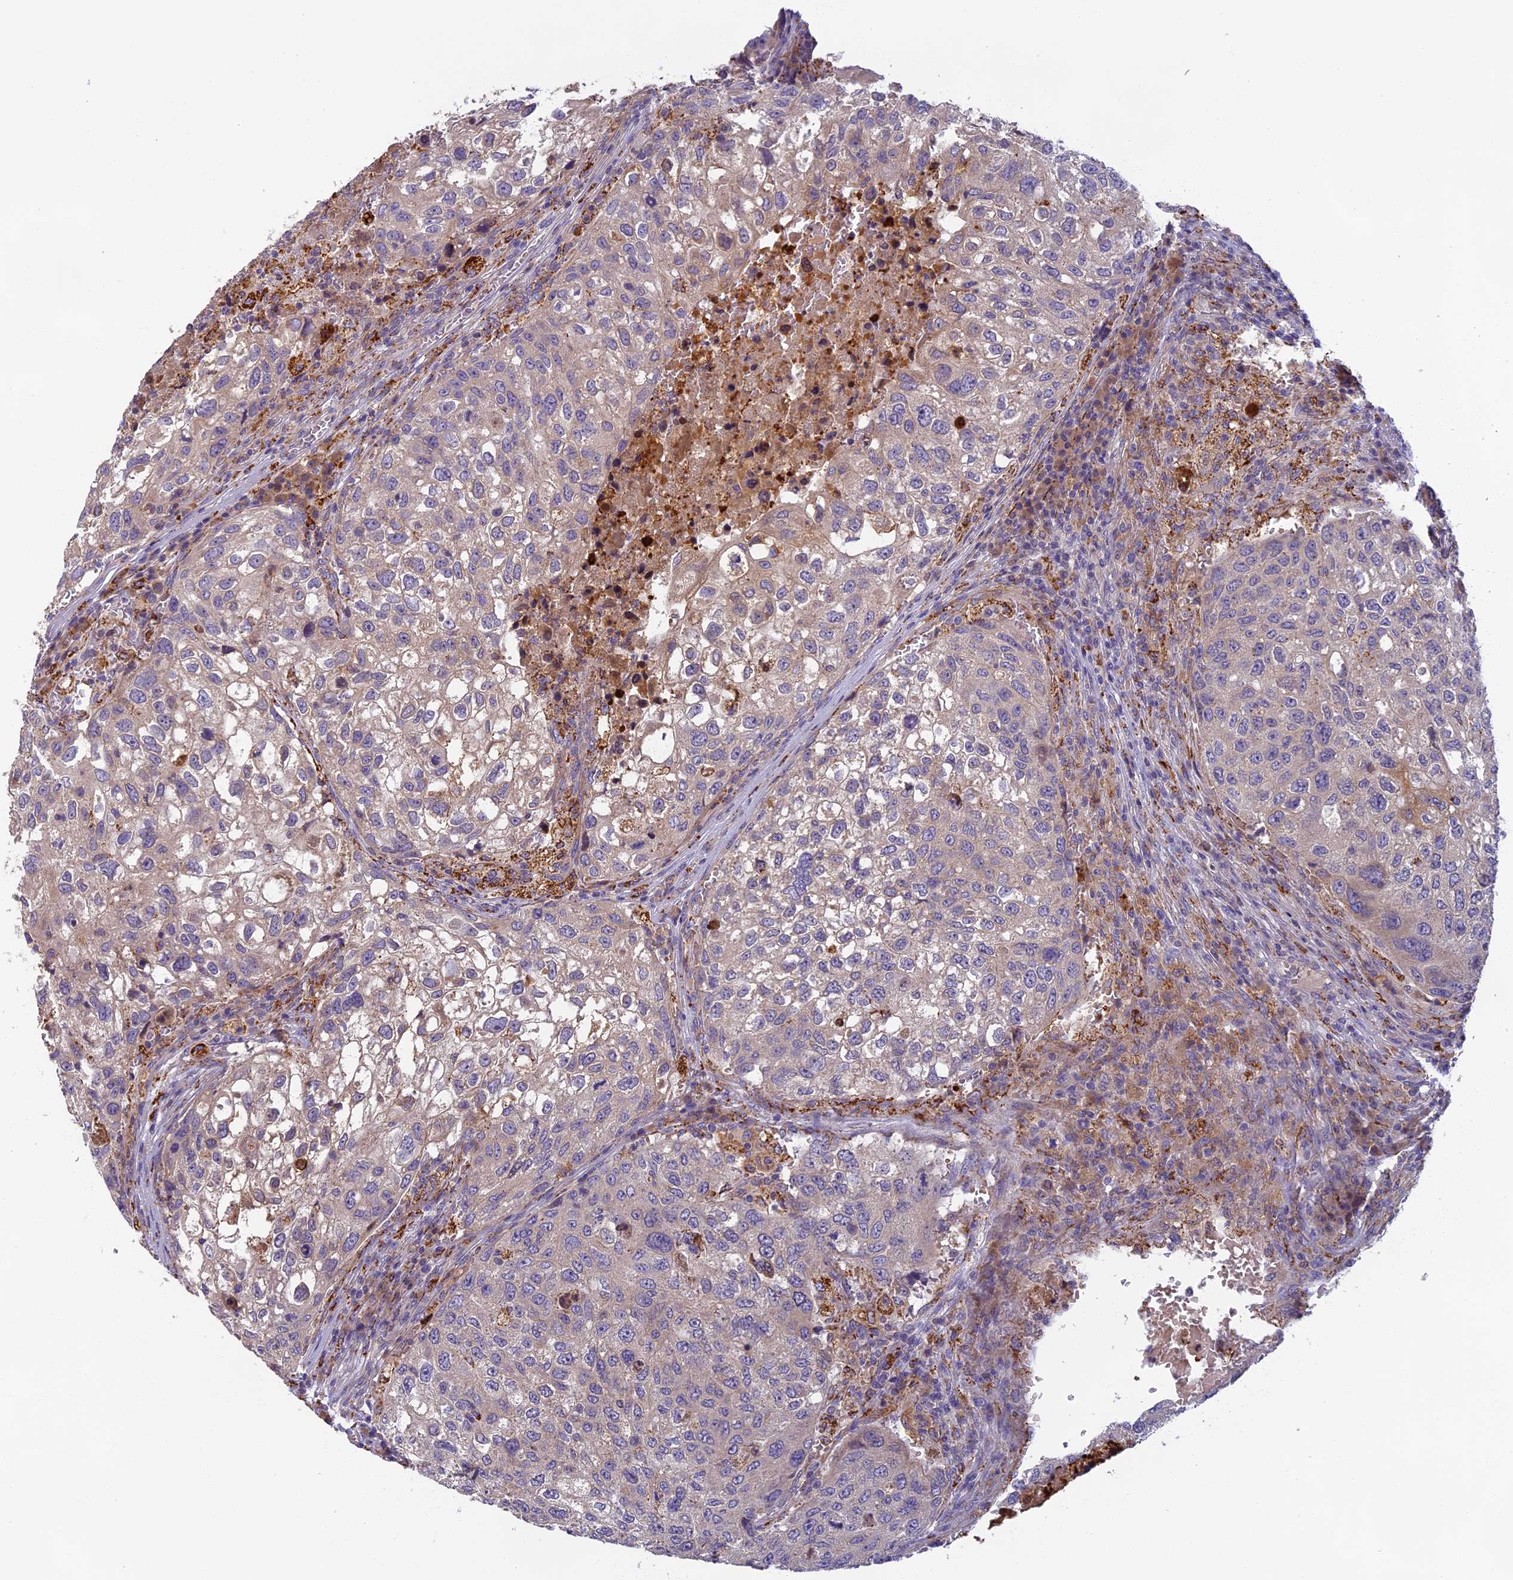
{"staining": {"intensity": "moderate", "quantity": "25%-75%", "location": "cytoplasmic/membranous"}, "tissue": "urothelial cancer", "cell_type": "Tumor cells", "image_type": "cancer", "snomed": [{"axis": "morphology", "description": "Urothelial carcinoma, High grade"}, {"axis": "topography", "description": "Lymph node"}, {"axis": "topography", "description": "Urinary bladder"}], "caption": "High-power microscopy captured an immunohistochemistry micrograph of urothelial cancer, revealing moderate cytoplasmic/membranous expression in approximately 25%-75% of tumor cells.", "gene": "SEMA7A", "patient": {"sex": "male", "age": 51}}